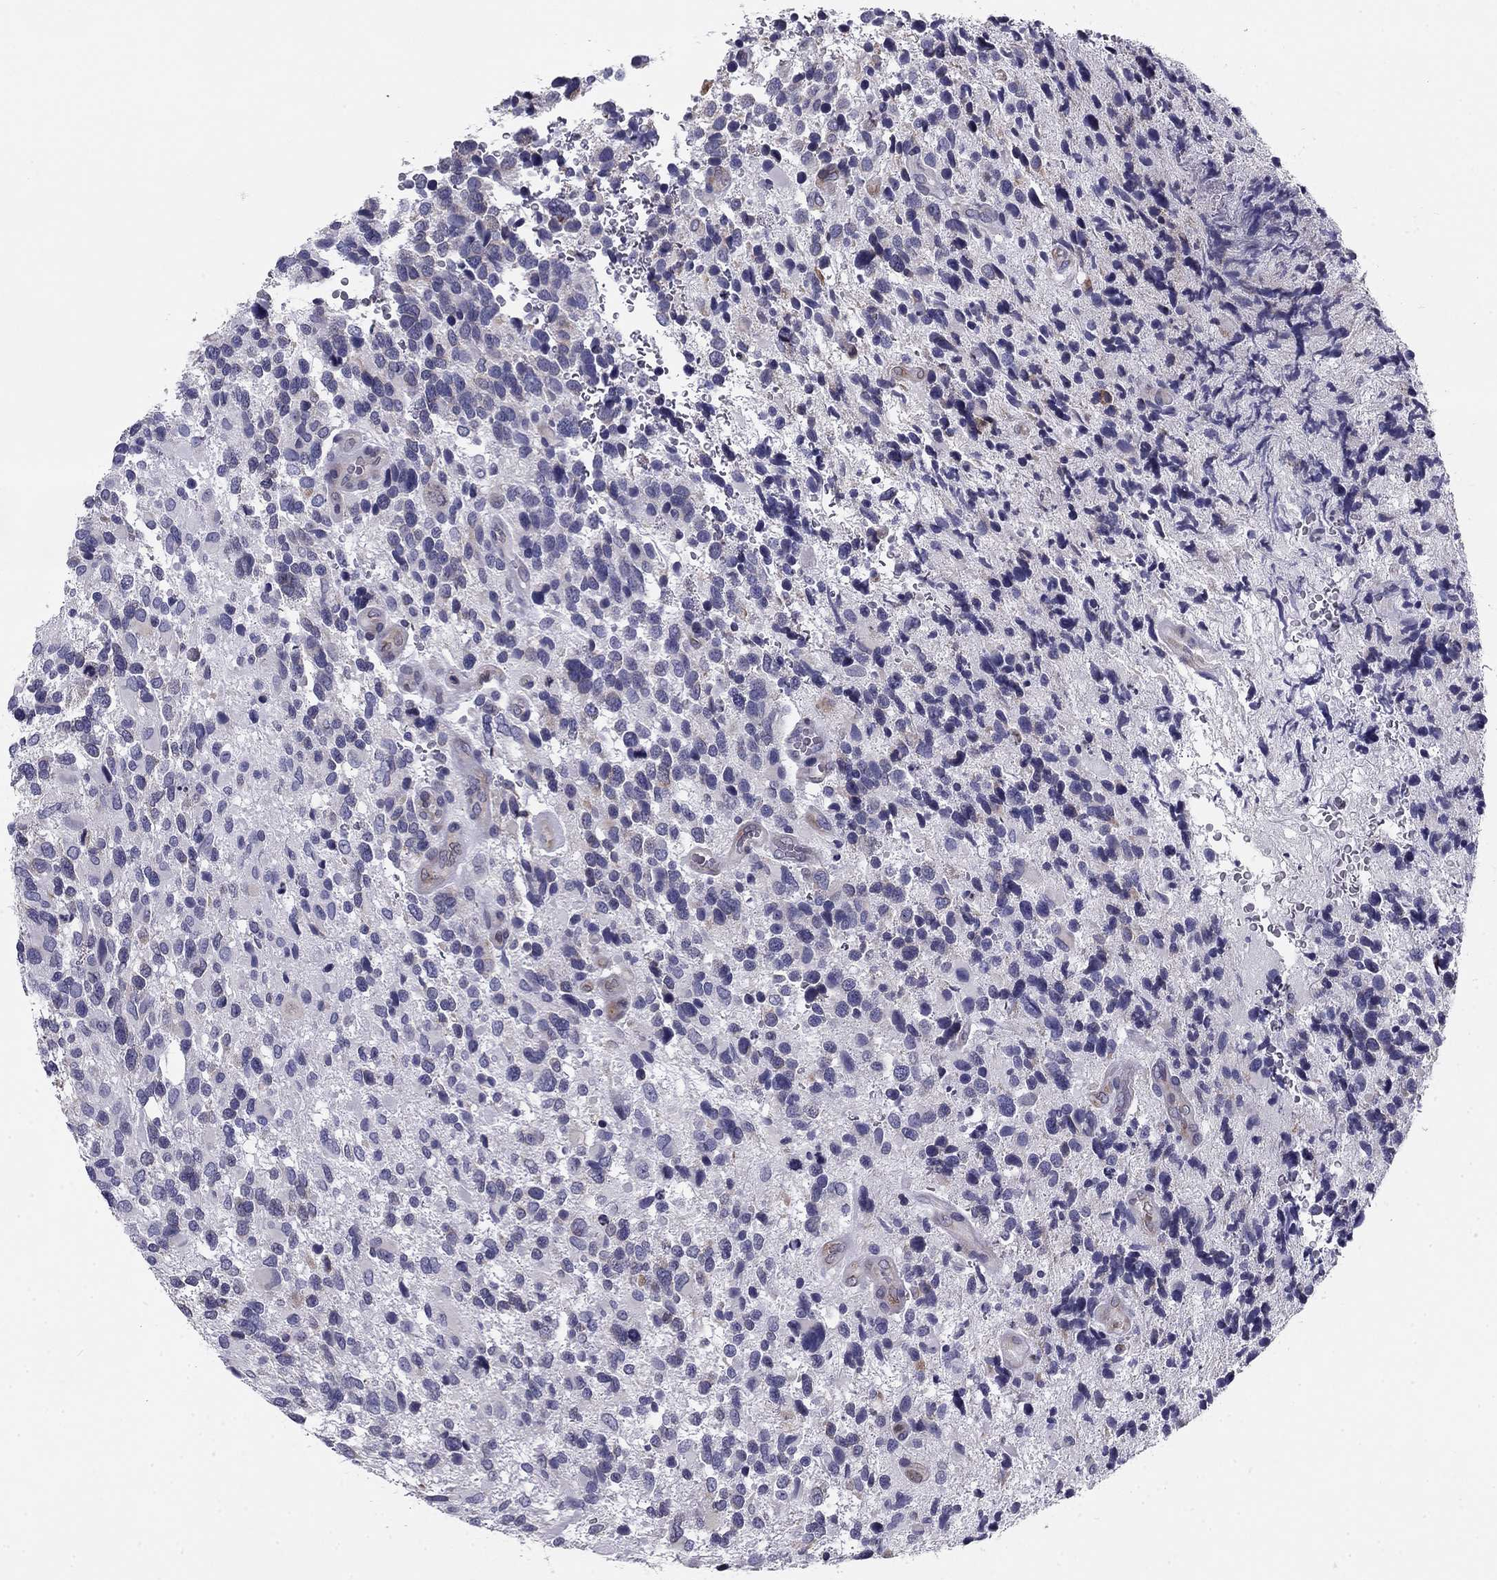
{"staining": {"intensity": "negative", "quantity": "none", "location": "none"}, "tissue": "glioma", "cell_type": "Tumor cells", "image_type": "cancer", "snomed": [{"axis": "morphology", "description": "Glioma, malignant, Low grade"}, {"axis": "topography", "description": "Brain"}], "caption": "Histopathology image shows no protein positivity in tumor cells of glioma tissue.", "gene": "TMED3", "patient": {"sex": "female", "age": 32}}